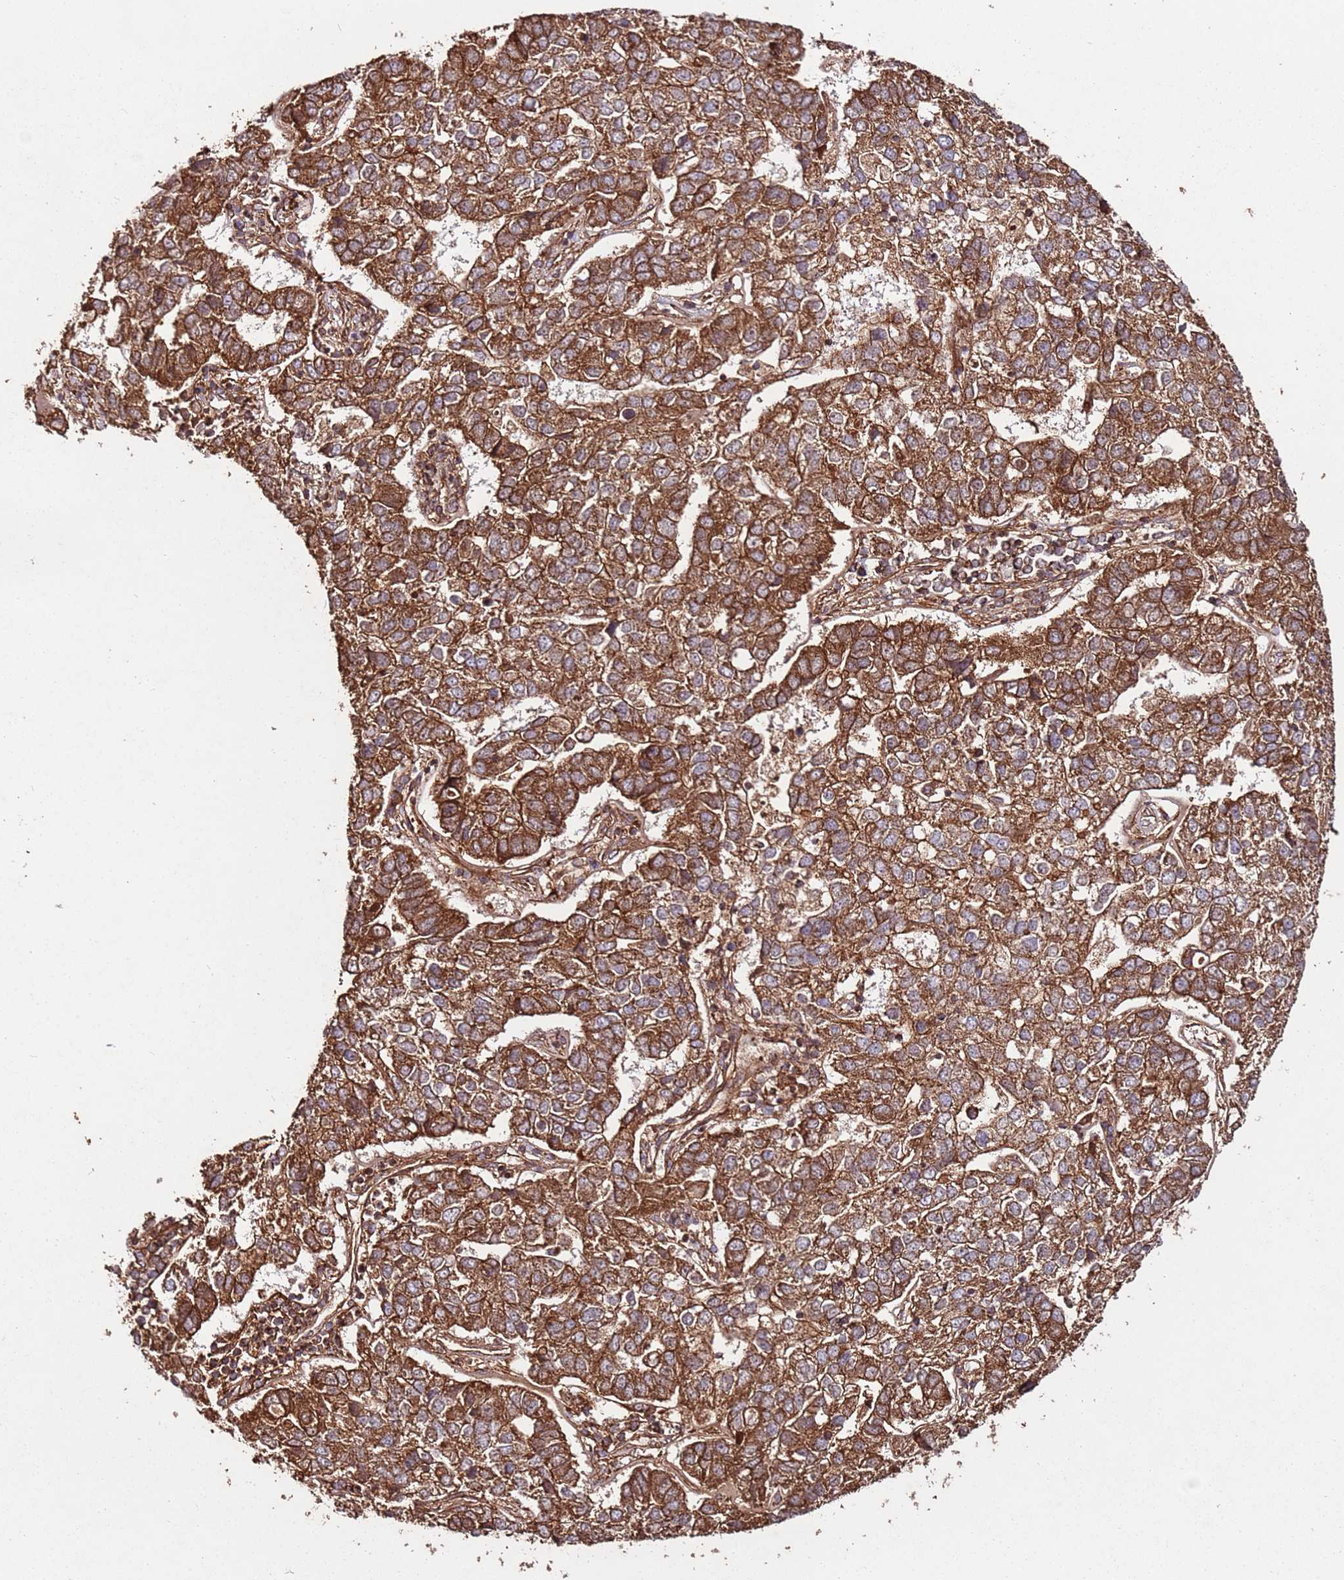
{"staining": {"intensity": "strong", "quantity": ">75%", "location": "cytoplasmic/membranous"}, "tissue": "pancreatic cancer", "cell_type": "Tumor cells", "image_type": "cancer", "snomed": [{"axis": "morphology", "description": "Adenocarcinoma, NOS"}, {"axis": "topography", "description": "Pancreas"}], "caption": "Pancreatic adenocarcinoma tissue reveals strong cytoplasmic/membranous positivity in approximately >75% of tumor cells Using DAB (3,3'-diaminobenzidine) (brown) and hematoxylin (blue) stains, captured at high magnification using brightfield microscopy.", "gene": "FAM186A", "patient": {"sex": "female", "age": 61}}